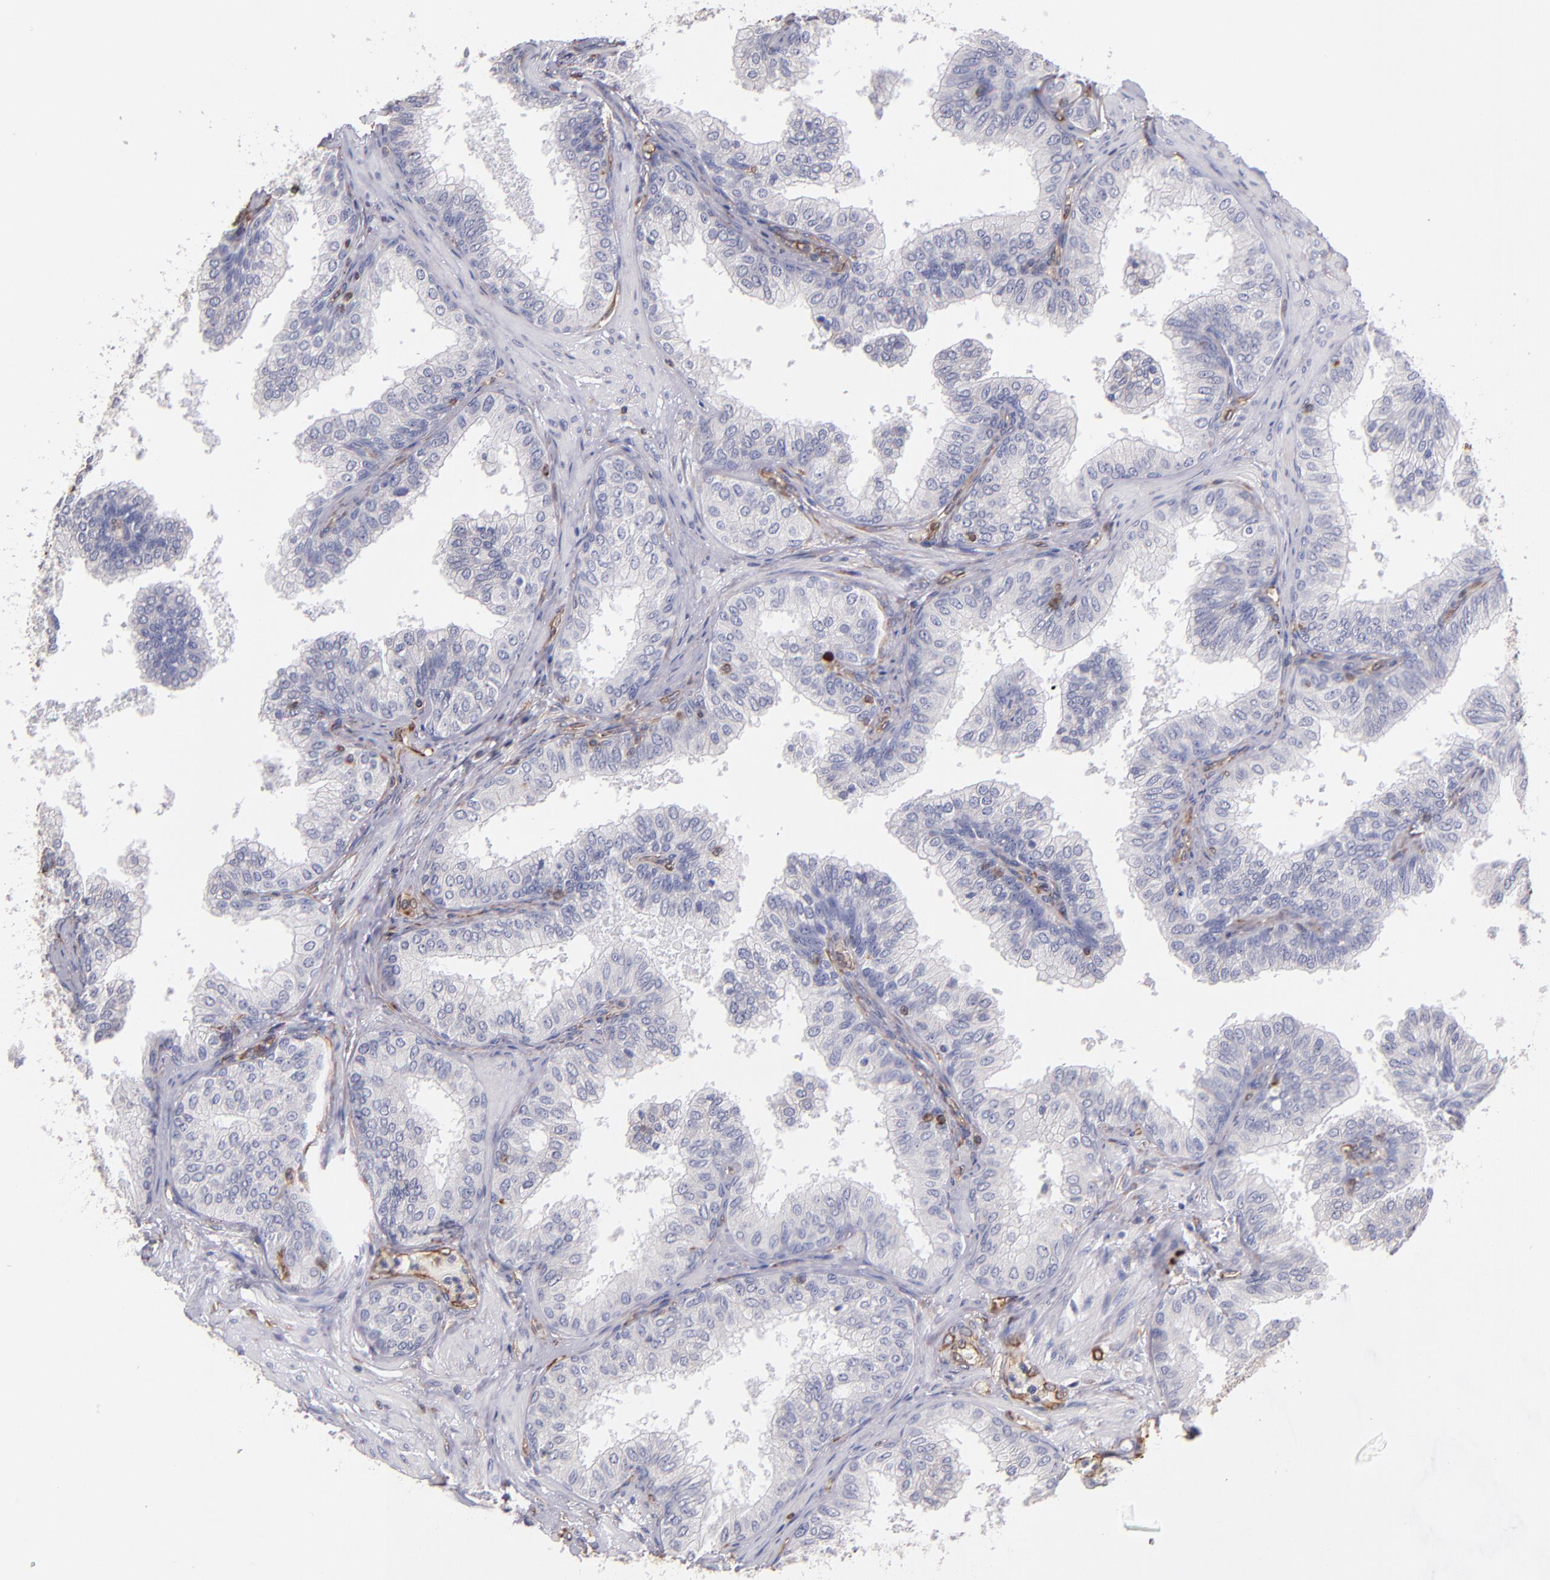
{"staining": {"intensity": "negative", "quantity": "none", "location": "none"}, "tissue": "prostate", "cell_type": "Glandular cells", "image_type": "normal", "snomed": [{"axis": "morphology", "description": "Normal tissue, NOS"}, {"axis": "topography", "description": "Prostate"}], "caption": "Prostate was stained to show a protein in brown. There is no significant staining in glandular cells. (Brightfield microscopy of DAB (3,3'-diaminobenzidine) immunohistochemistry at high magnification).", "gene": "ABCC1", "patient": {"sex": "male", "age": 60}}